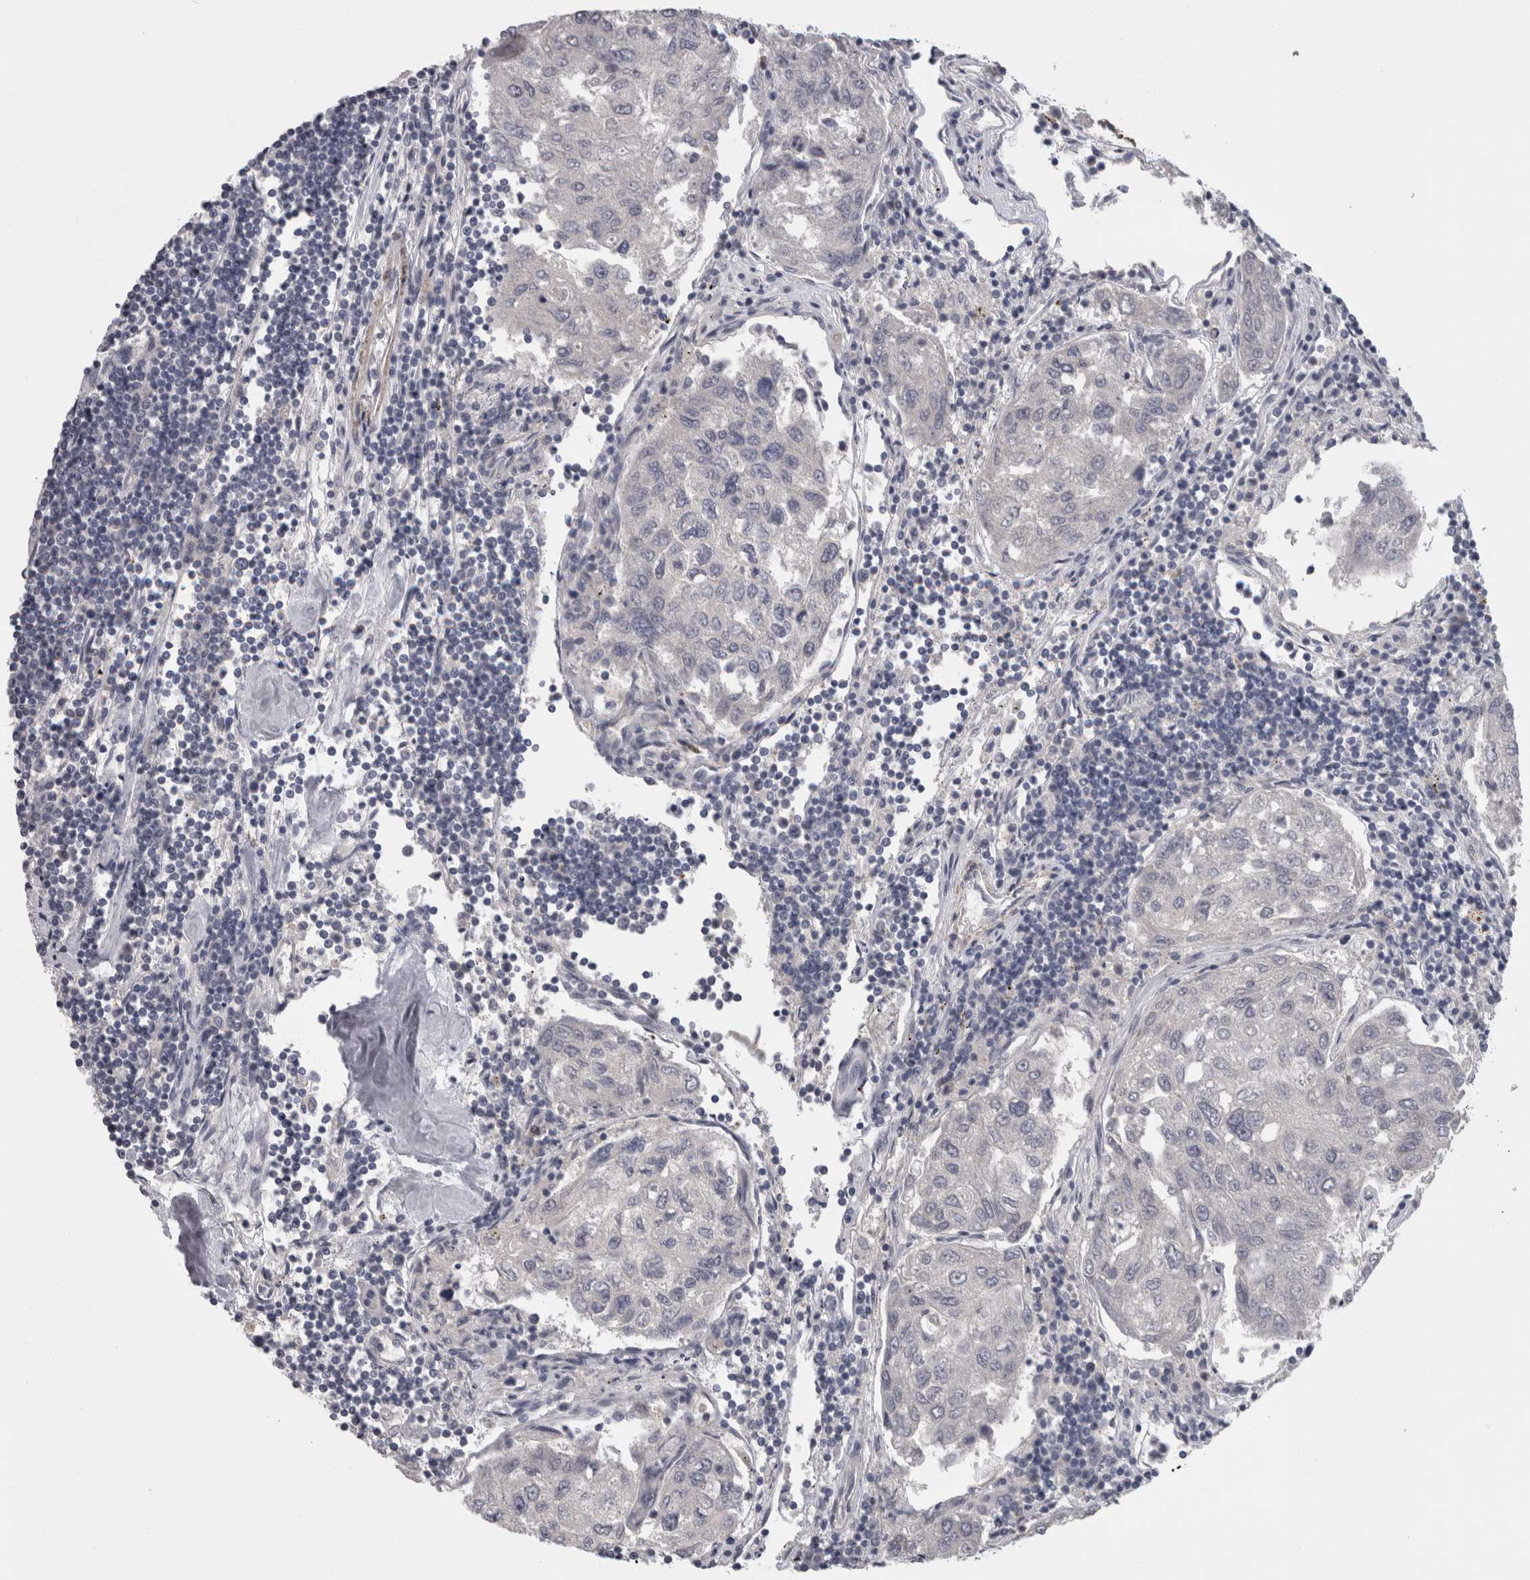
{"staining": {"intensity": "negative", "quantity": "none", "location": "none"}, "tissue": "urothelial cancer", "cell_type": "Tumor cells", "image_type": "cancer", "snomed": [{"axis": "morphology", "description": "Urothelial carcinoma, High grade"}, {"axis": "topography", "description": "Lymph node"}, {"axis": "topography", "description": "Urinary bladder"}], "caption": "An IHC photomicrograph of high-grade urothelial carcinoma is shown. There is no staining in tumor cells of high-grade urothelial carcinoma. The staining was performed using DAB (3,3'-diaminobenzidine) to visualize the protein expression in brown, while the nuclei were stained in blue with hematoxylin (Magnification: 20x).", "gene": "RMDN1", "patient": {"sex": "male", "age": 51}}